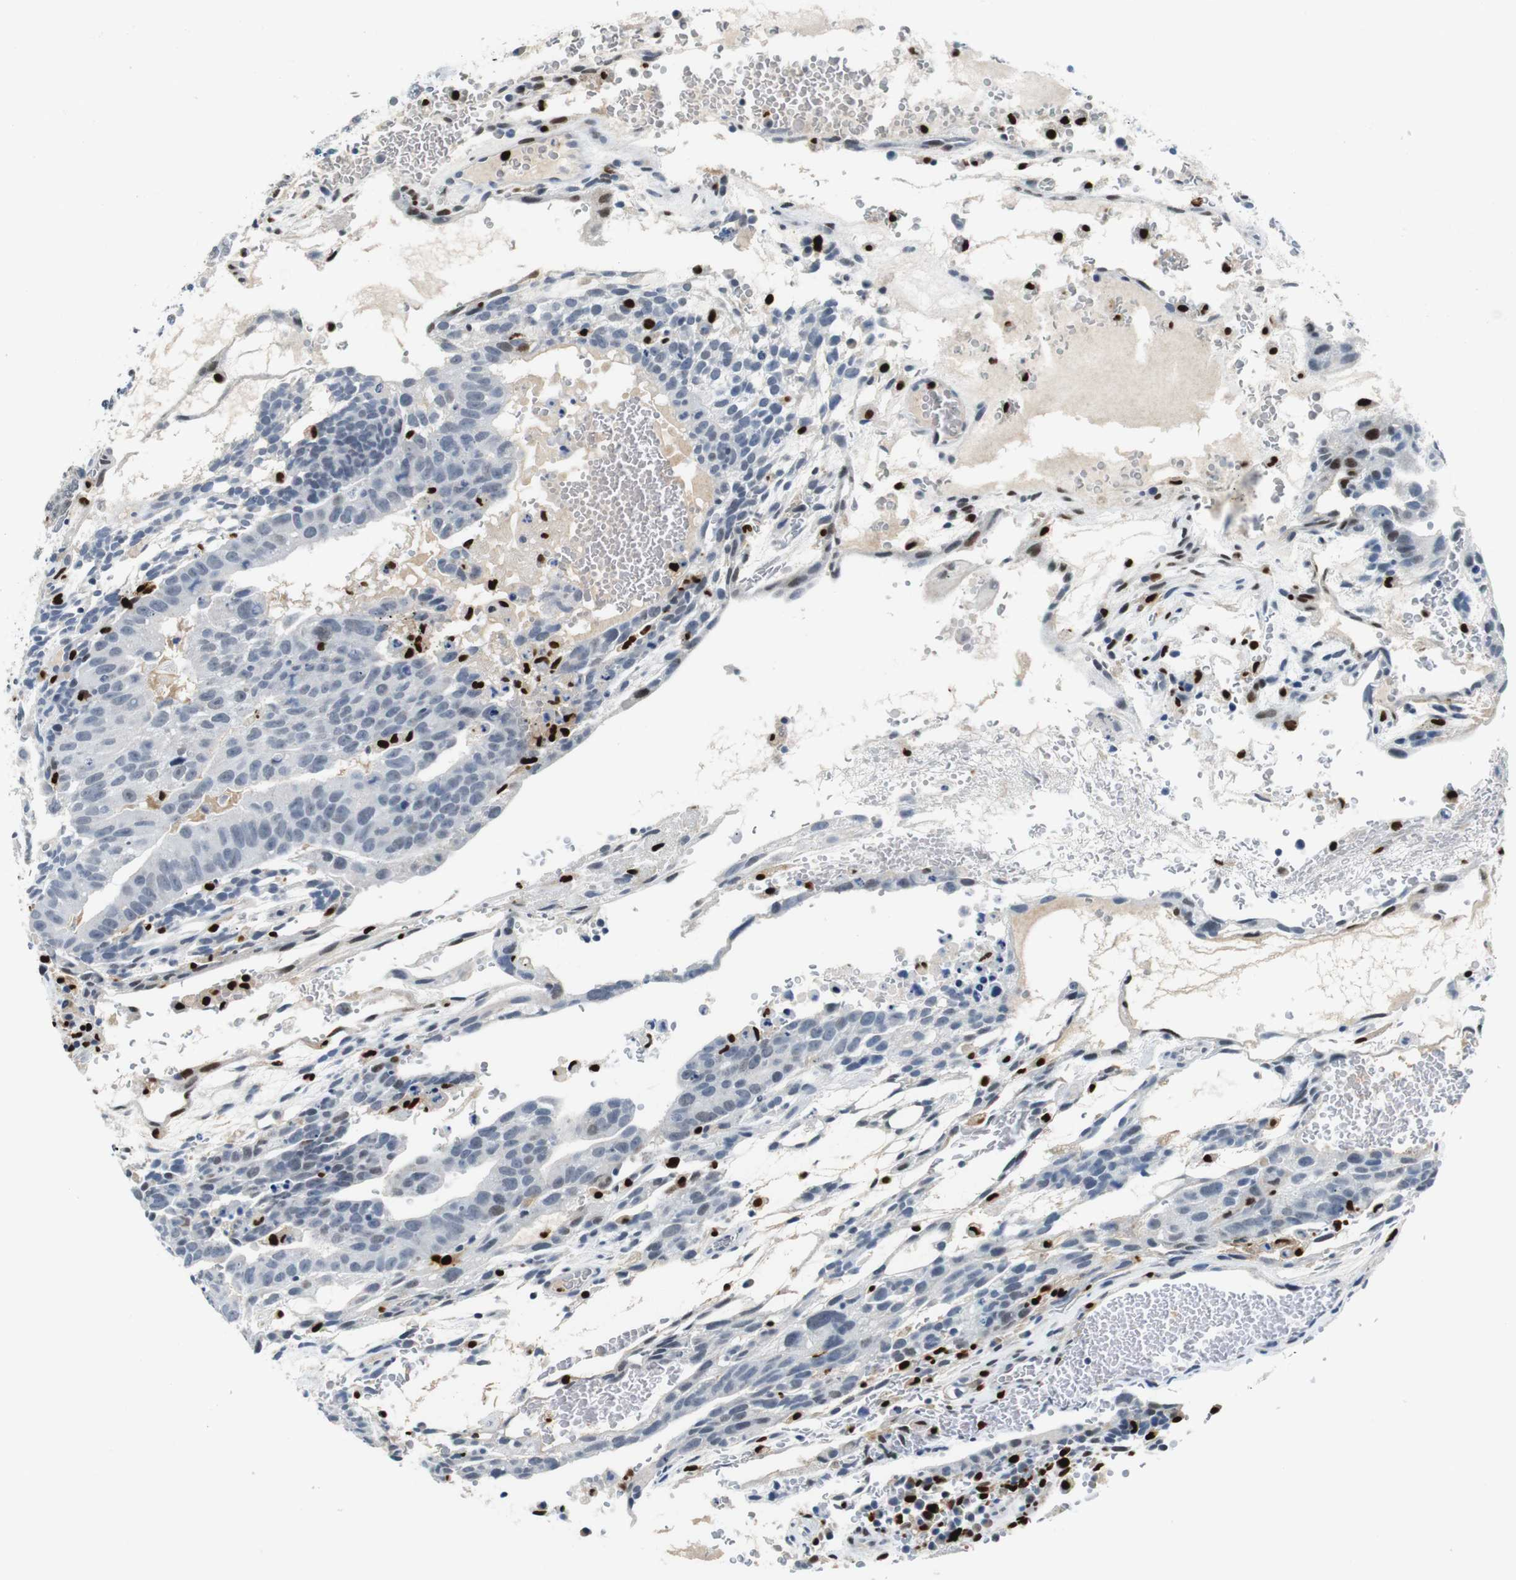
{"staining": {"intensity": "negative", "quantity": "none", "location": "none"}, "tissue": "testis cancer", "cell_type": "Tumor cells", "image_type": "cancer", "snomed": [{"axis": "morphology", "description": "Seminoma, NOS"}, {"axis": "morphology", "description": "Carcinoma, Embryonal, NOS"}, {"axis": "topography", "description": "Testis"}], "caption": "A high-resolution histopathology image shows immunohistochemistry staining of seminoma (testis), which demonstrates no significant expression in tumor cells. (Brightfield microscopy of DAB immunohistochemistry at high magnification).", "gene": "IRF8", "patient": {"sex": "male", "age": 52}}